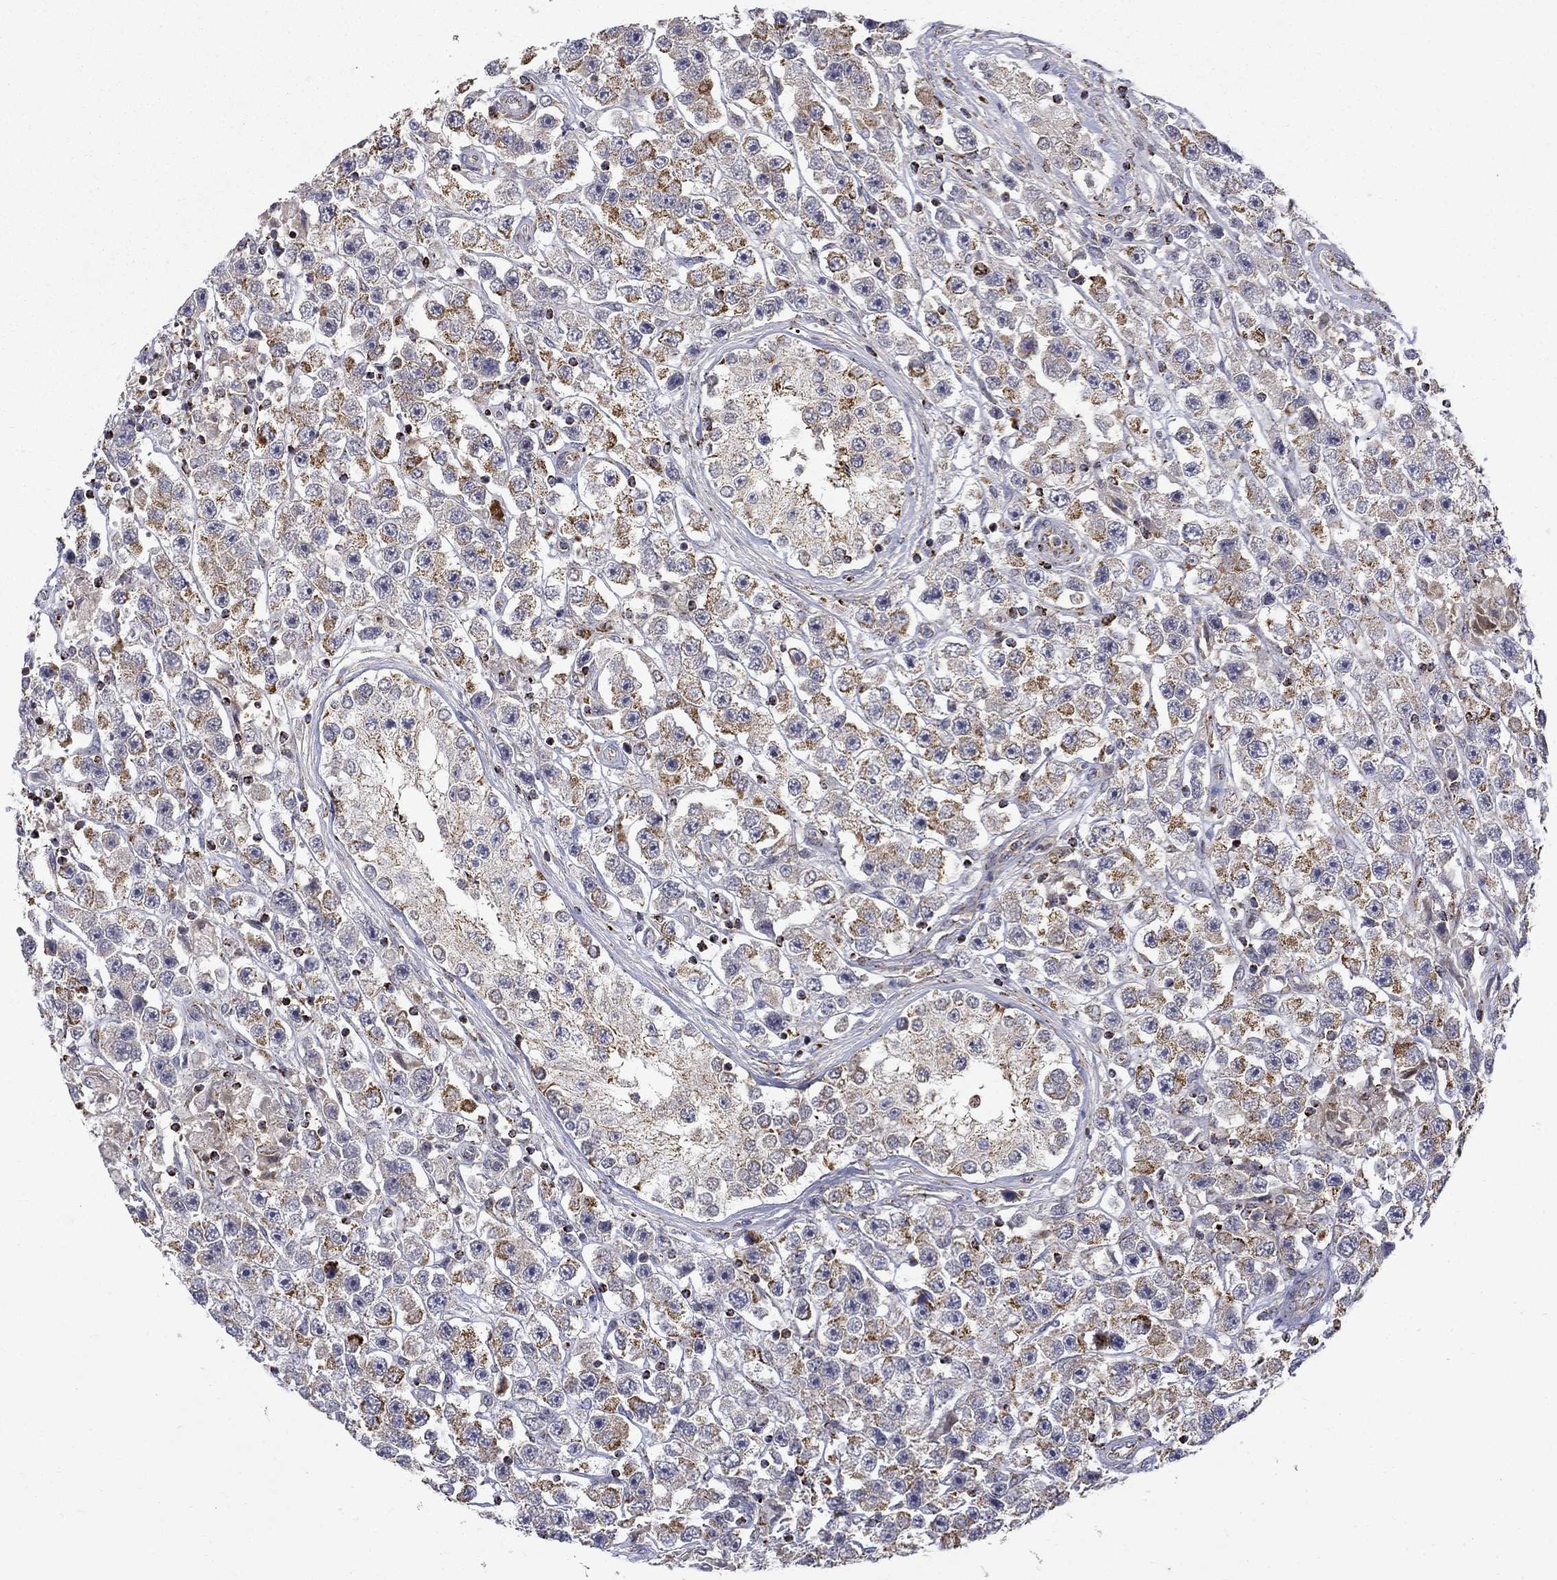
{"staining": {"intensity": "strong", "quantity": "<25%", "location": "cytoplasmic/membranous"}, "tissue": "testis cancer", "cell_type": "Tumor cells", "image_type": "cancer", "snomed": [{"axis": "morphology", "description": "Seminoma, NOS"}, {"axis": "topography", "description": "Testis"}], "caption": "Immunohistochemistry (IHC) photomicrograph of neoplastic tissue: human testis cancer stained using immunohistochemistry (IHC) displays medium levels of strong protein expression localized specifically in the cytoplasmic/membranous of tumor cells, appearing as a cytoplasmic/membranous brown color.", "gene": "PCBP3", "patient": {"sex": "male", "age": 45}}